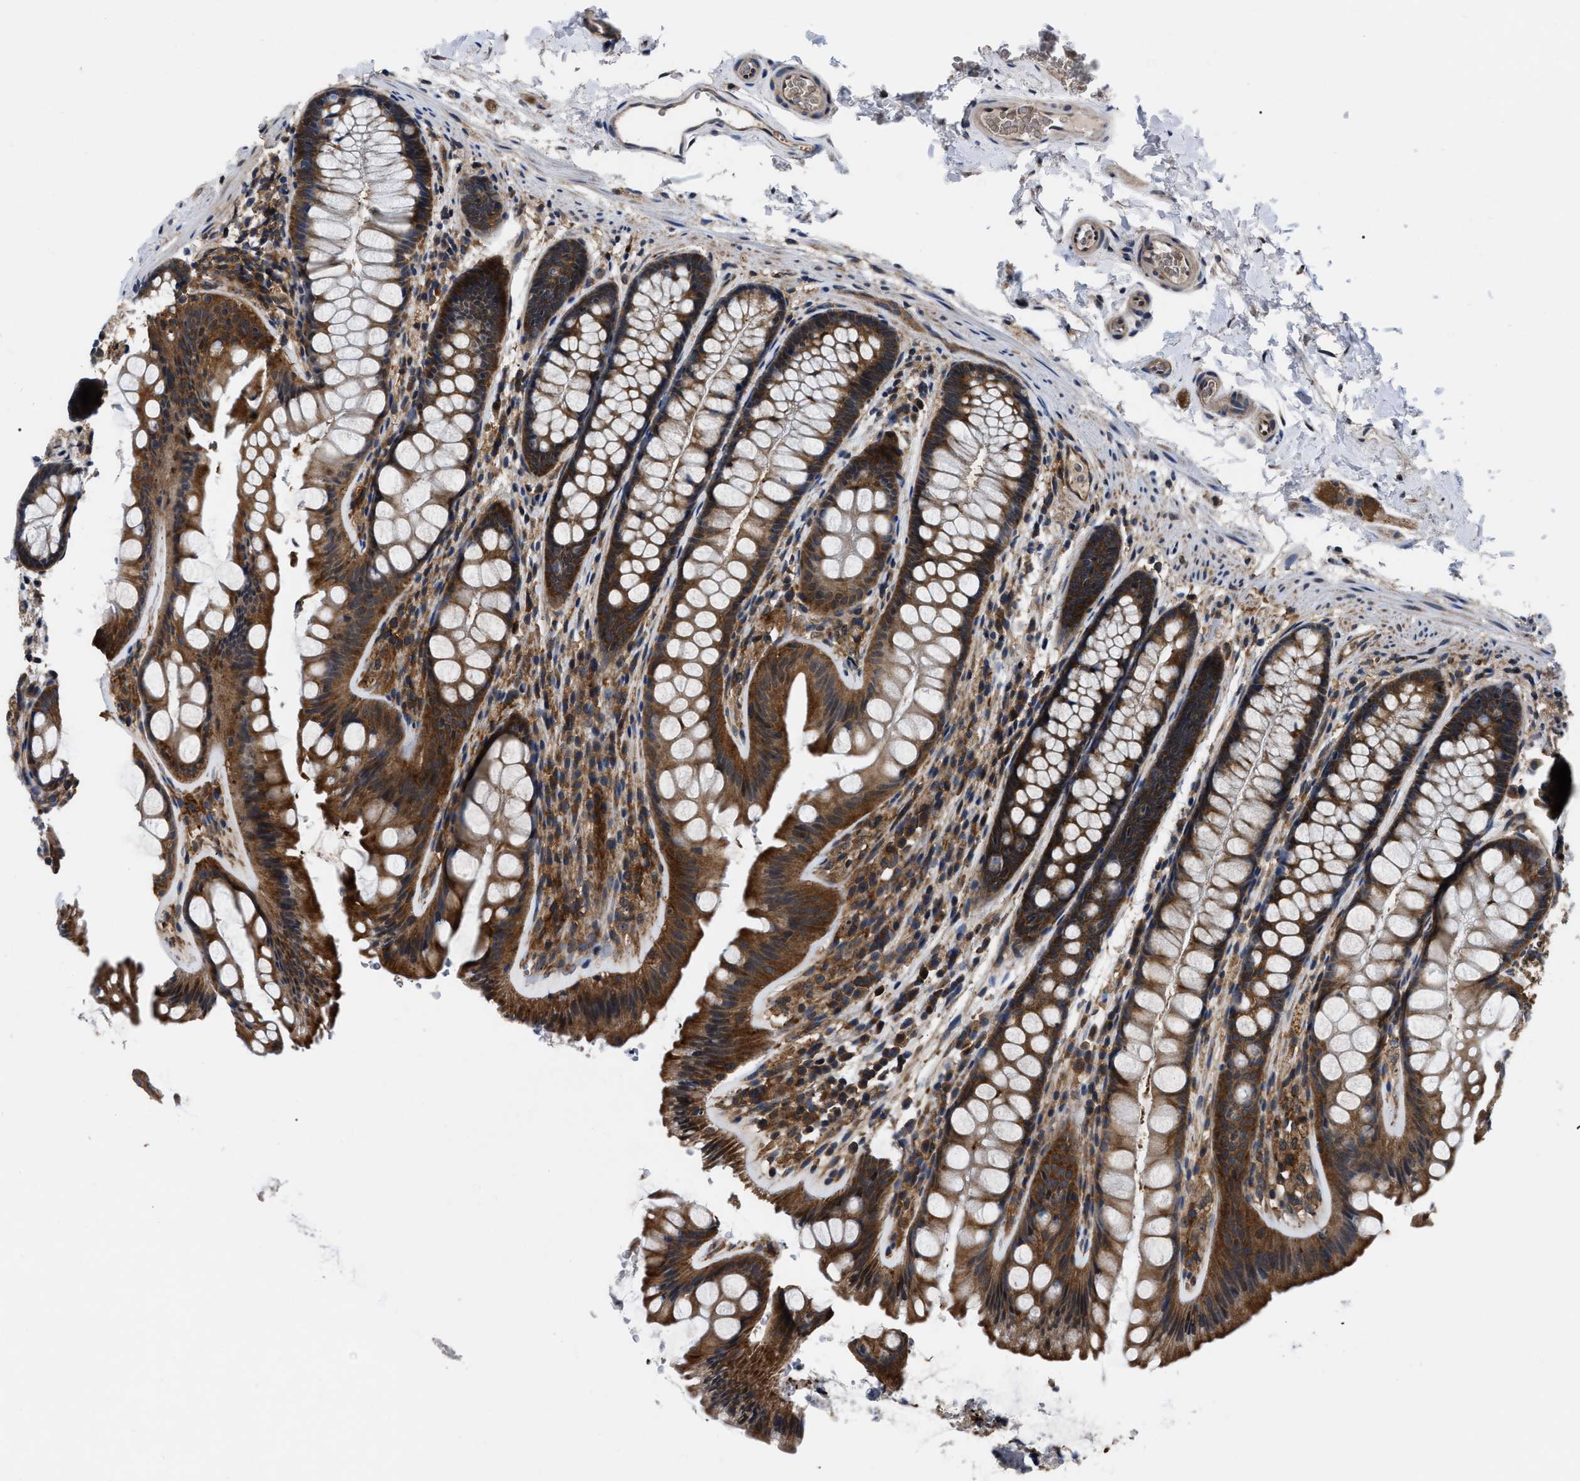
{"staining": {"intensity": "moderate", "quantity": ">75%", "location": "cytoplasmic/membranous"}, "tissue": "colon", "cell_type": "Endothelial cells", "image_type": "normal", "snomed": [{"axis": "morphology", "description": "Normal tissue, NOS"}, {"axis": "topography", "description": "Colon"}], "caption": "Immunohistochemical staining of unremarkable human colon shows >75% levels of moderate cytoplasmic/membranous protein positivity in about >75% of endothelial cells. (Brightfield microscopy of DAB IHC at high magnification).", "gene": "GET4", "patient": {"sex": "female", "age": 56}}